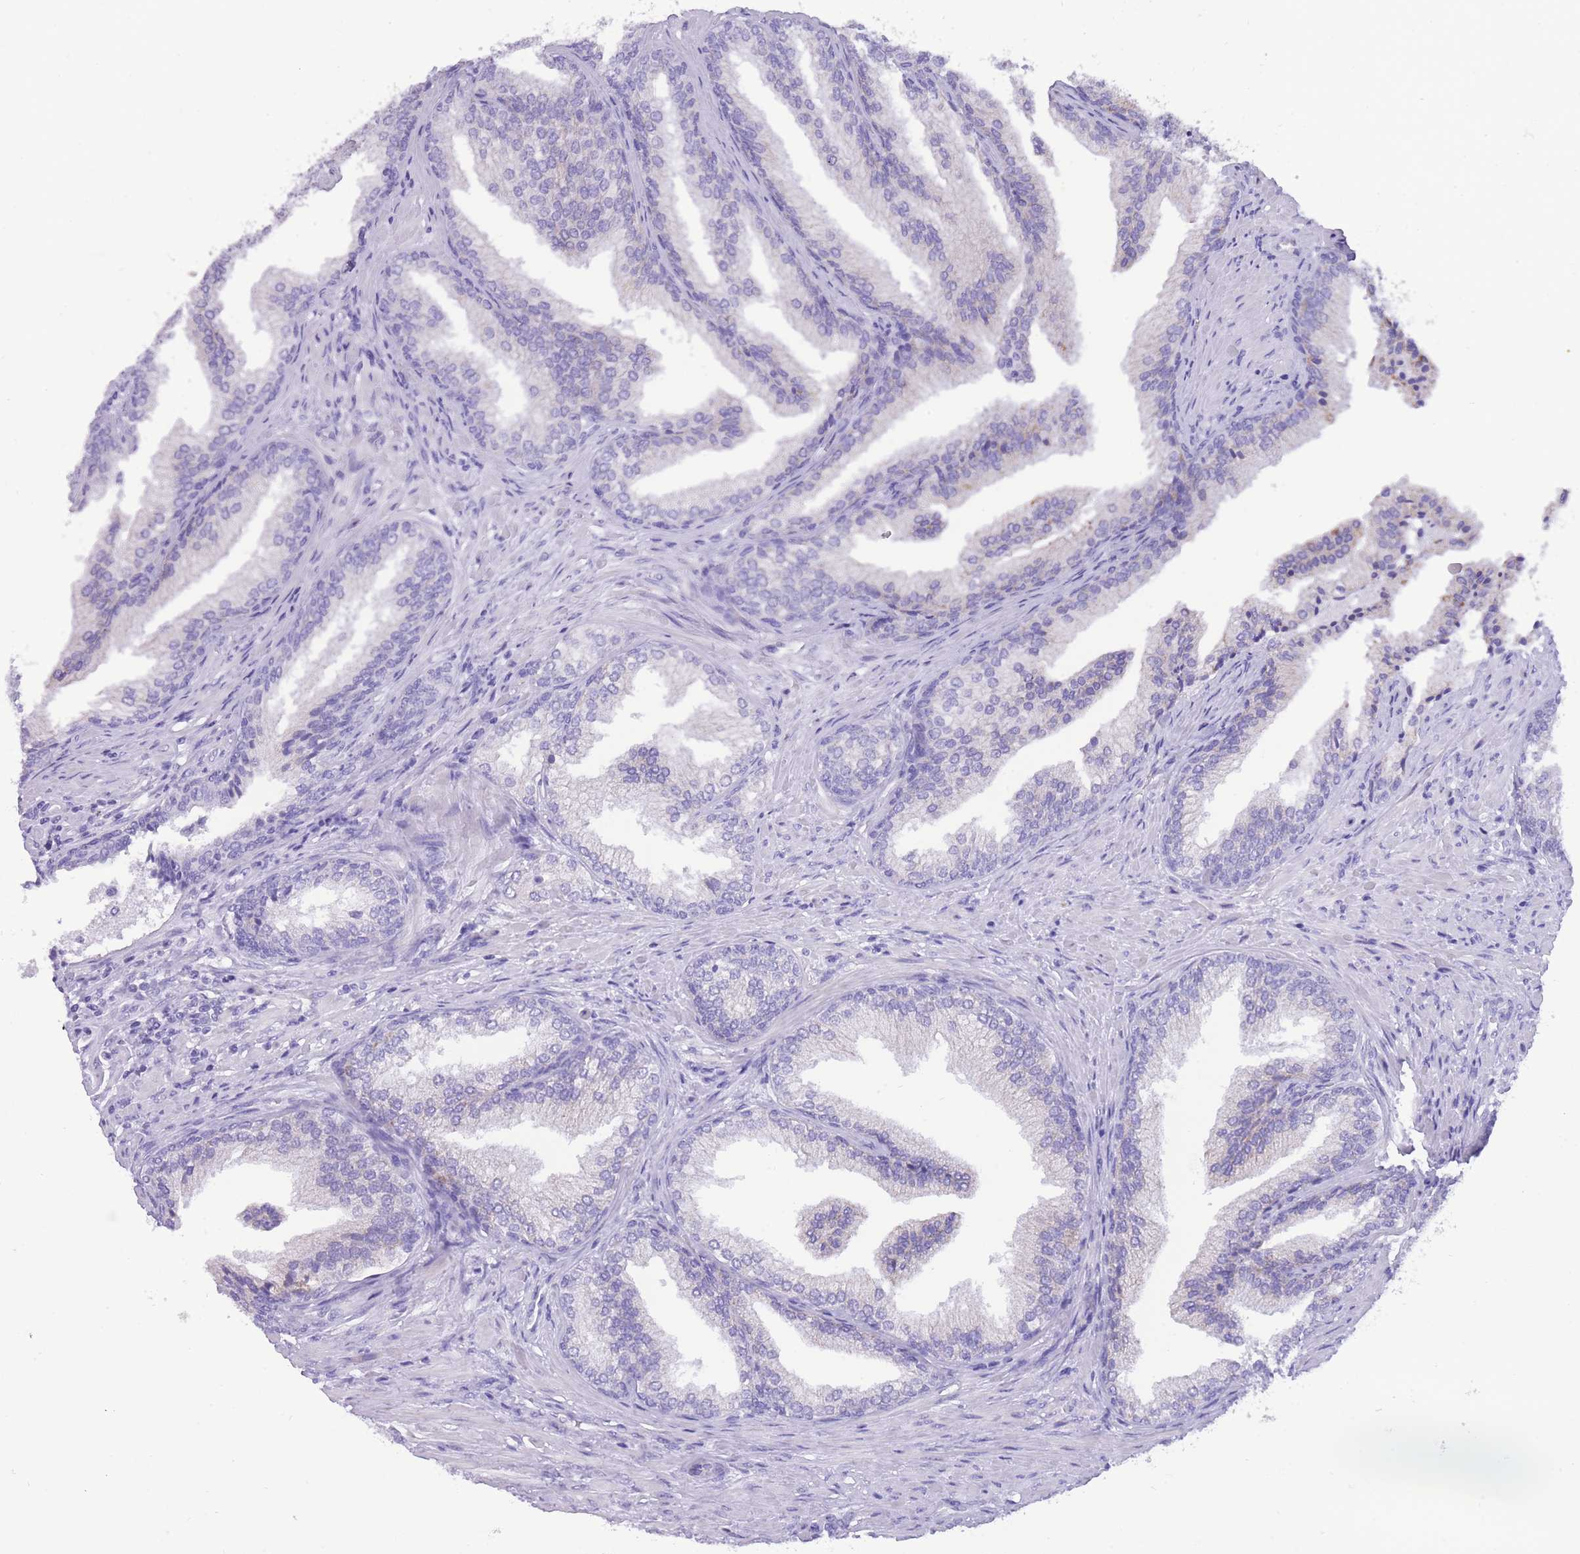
{"staining": {"intensity": "negative", "quantity": "none", "location": "none"}, "tissue": "prostate", "cell_type": "Glandular cells", "image_type": "normal", "snomed": [{"axis": "morphology", "description": "Normal tissue, NOS"}, {"axis": "topography", "description": "Prostate"}], "caption": "A photomicrograph of prostate stained for a protein demonstrates no brown staining in glandular cells.", "gene": "INTS2", "patient": {"sex": "male", "age": 76}}